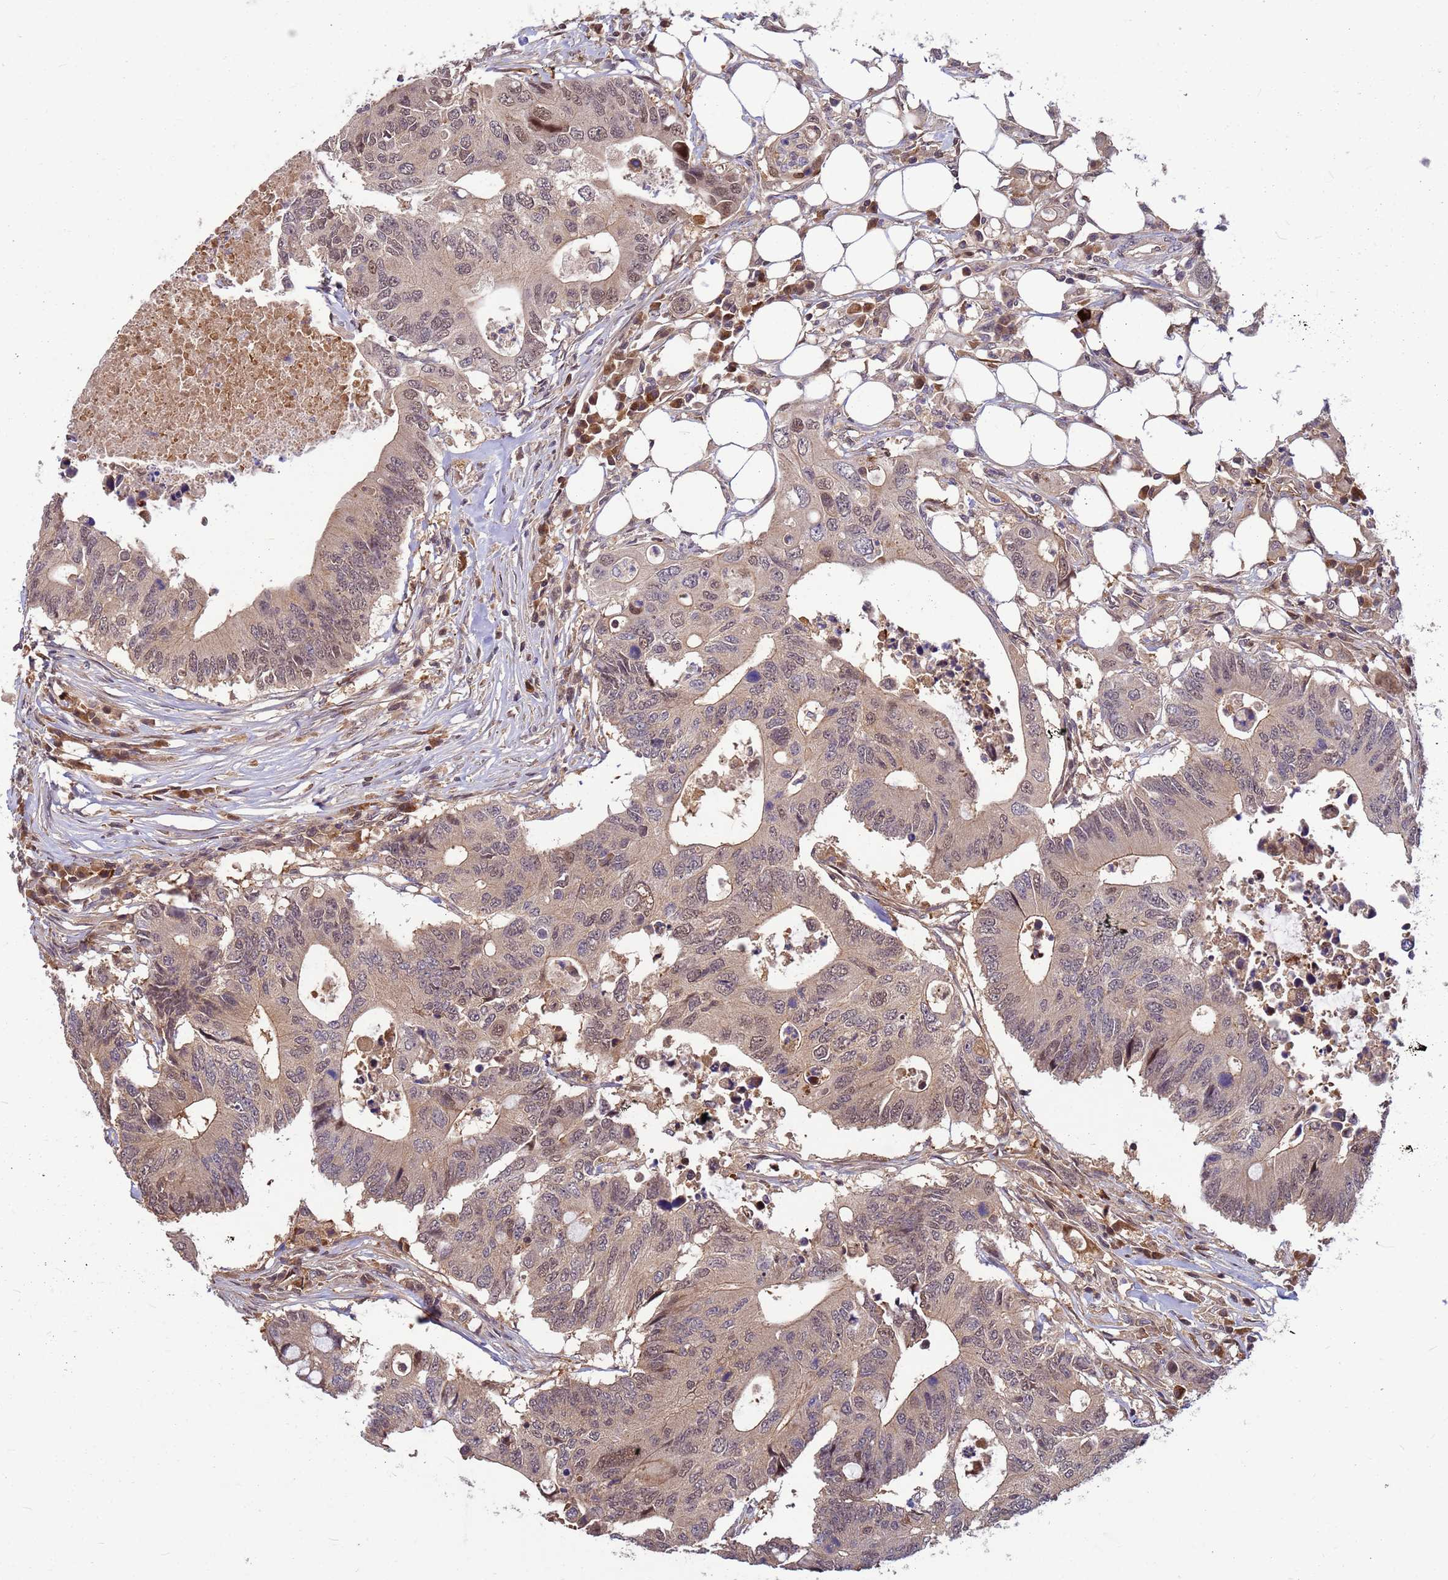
{"staining": {"intensity": "weak", "quantity": ">75%", "location": "cytoplasmic/membranous,nuclear"}, "tissue": "colorectal cancer", "cell_type": "Tumor cells", "image_type": "cancer", "snomed": [{"axis": "morphology", "description": "Adenocarcinoma, NOS"}, {"axis": "topography", "description": "Colon"}], "caption": "Immunohistochemical staining of human colorectal cancer exhibits low levels of weak cytoplasmic/membranous and nuclear protein staining in approximately >75% of tumor cells.", "gene": "DUS4L", "patient": {"sex": "male", "age": 71}}